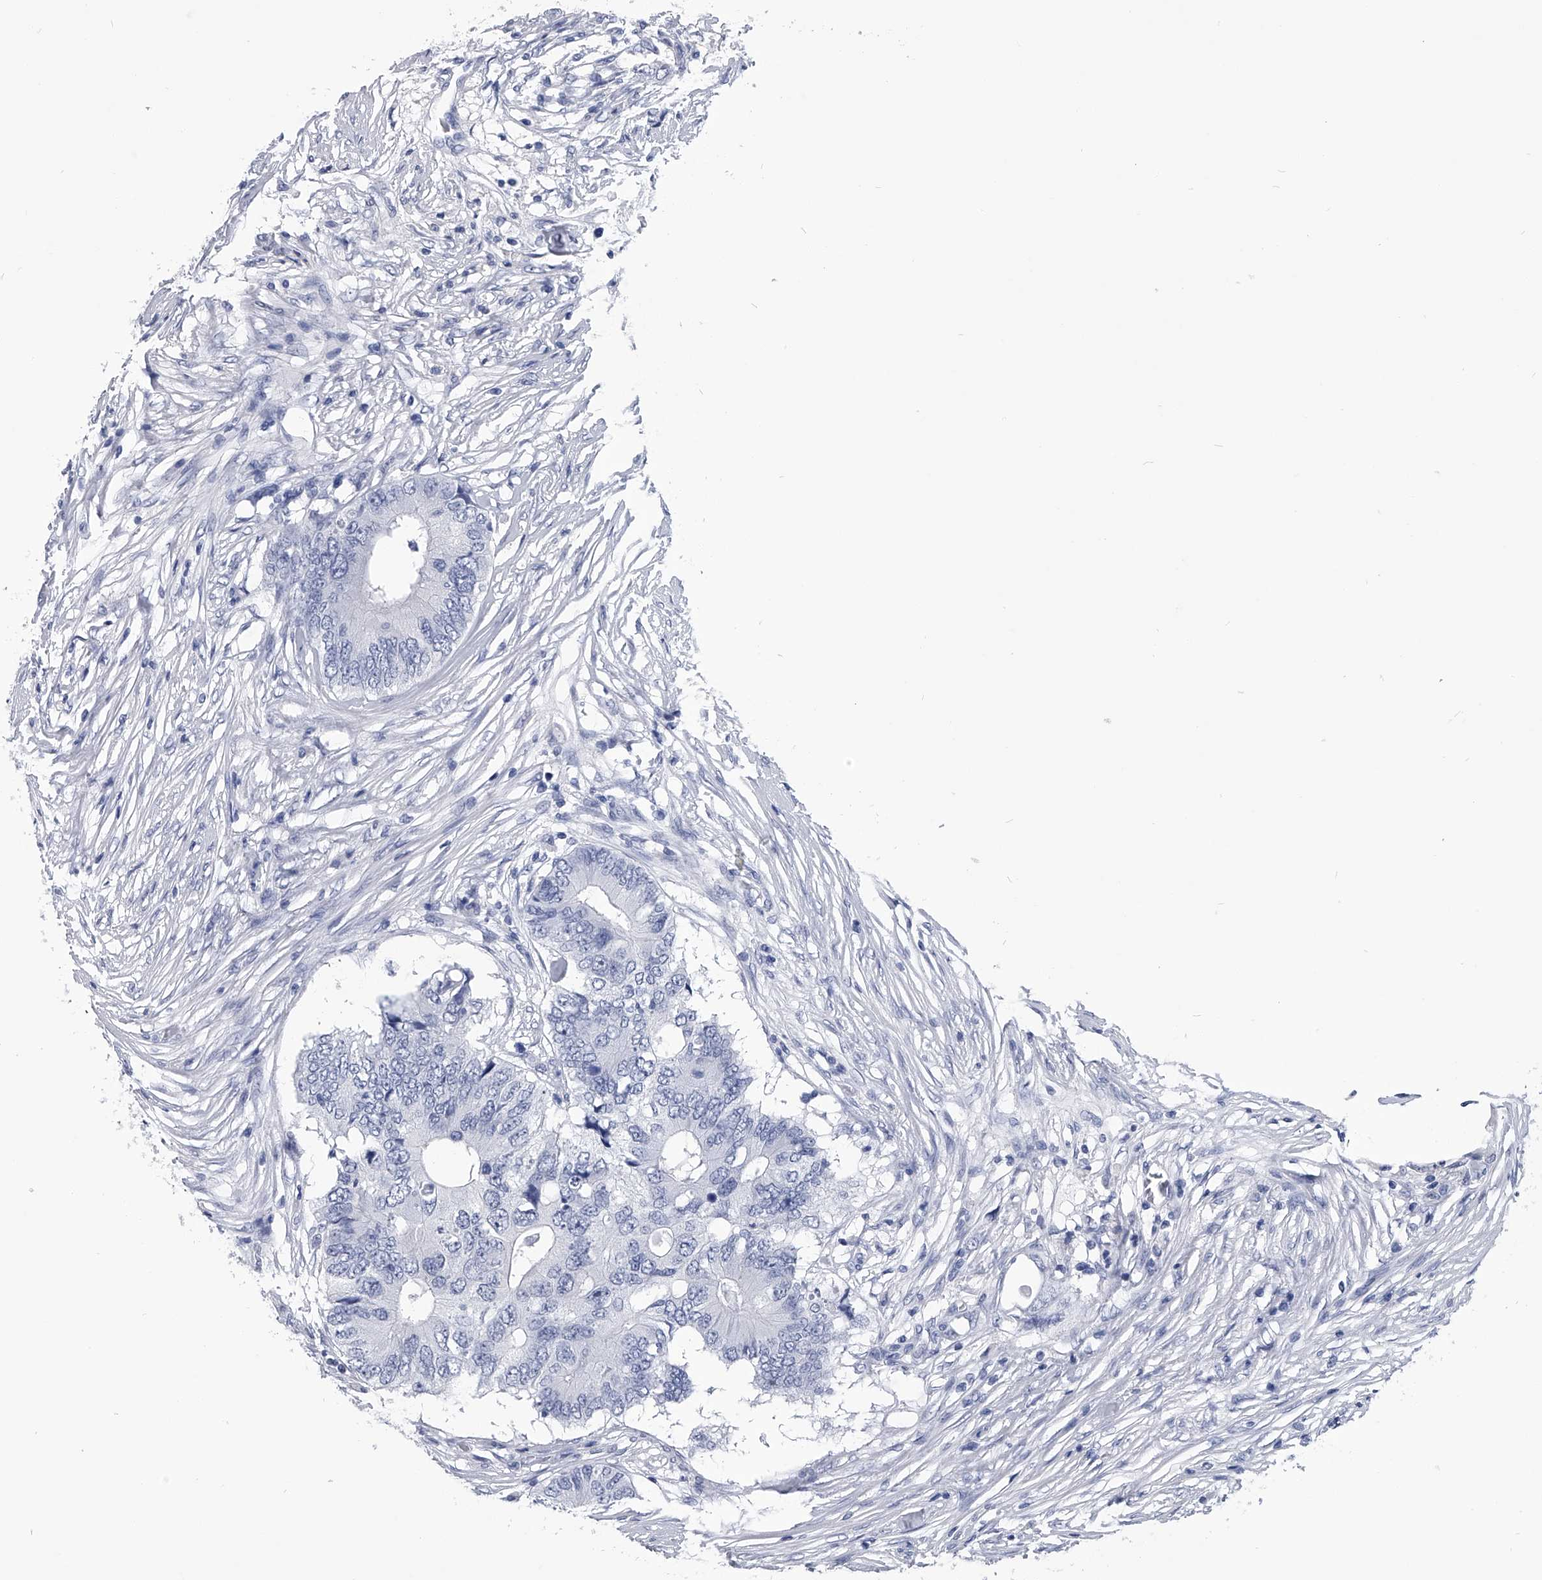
{"staining": {"intensity": "negative", "quantity": "none", "location": "none"}, "tissue": "colorectal cancer", "cell_type": "Tumor cells", "image_type": "cancer", "snomed": [{"axis": "morphology", "description": "Adenocarcinoma, NOS"}, {"axis": "topography", "description": "Colon"}], "caption": "This is an immunohistochemistry (IHC) photomicrograph of human colorectal adenocarcinoma. There is no positivity in tumor cells.", "gene": "PDXK", "patient": {"sex": "male", "age": 71}}